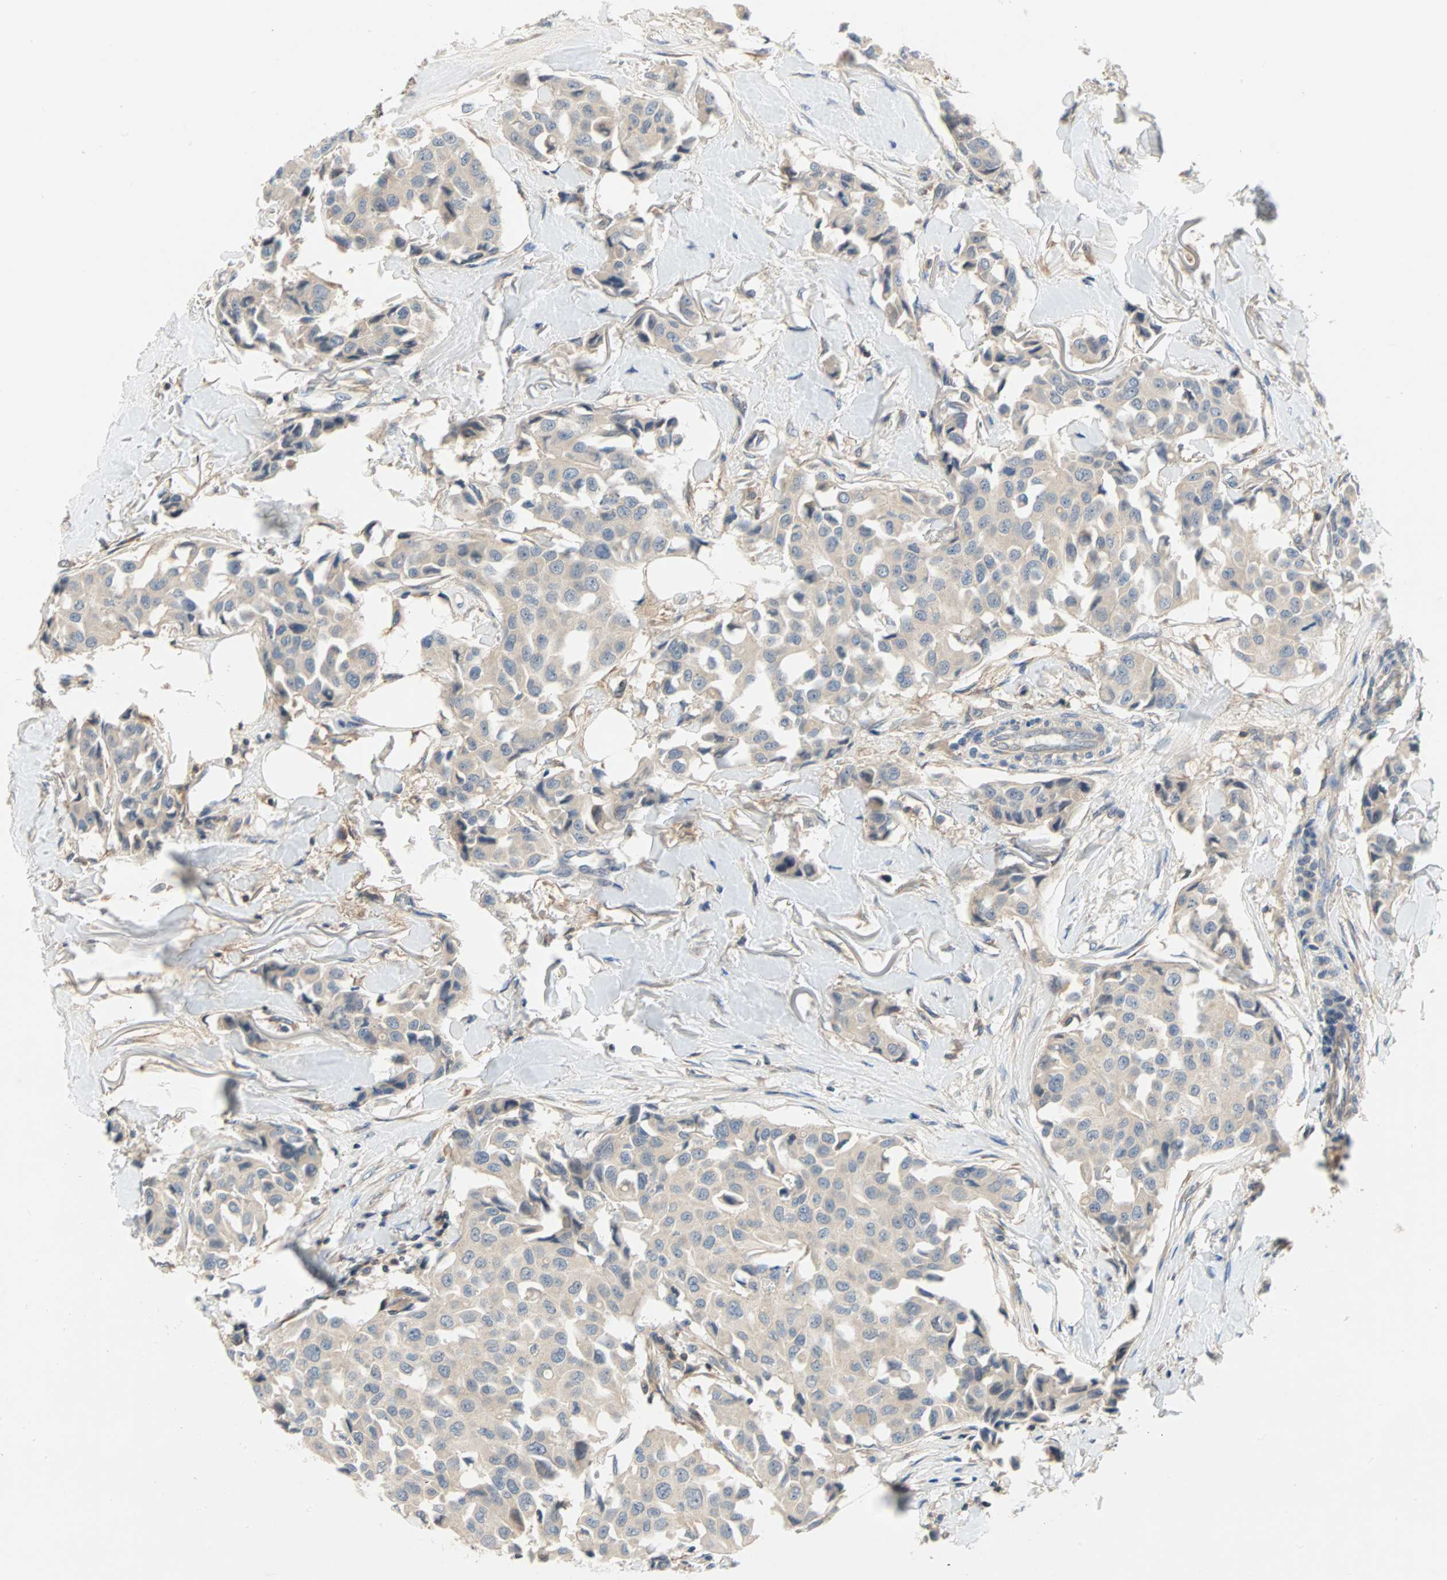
{"staining": {"intensity": "weak", "quantity": ">75%", "location": "cytoplasmic/membranous"}, "tissue": "breast cancer", "cell_type": "Tumor cells", "image_type": "cancer", "snomed": [{"axis": "morphology", "description": "Duct carcinoma"}, {"axis": "topography", "description": "Breast"}], "caption": "Human invasive ductal carcinoma (breast) stained with a brown dye exhibits weak cytoplasmic/membranous positive staining in approximately >75% of tumor cells.", "gene": "MAP4K1", "patient": {"sex": "female", "age": 80}}